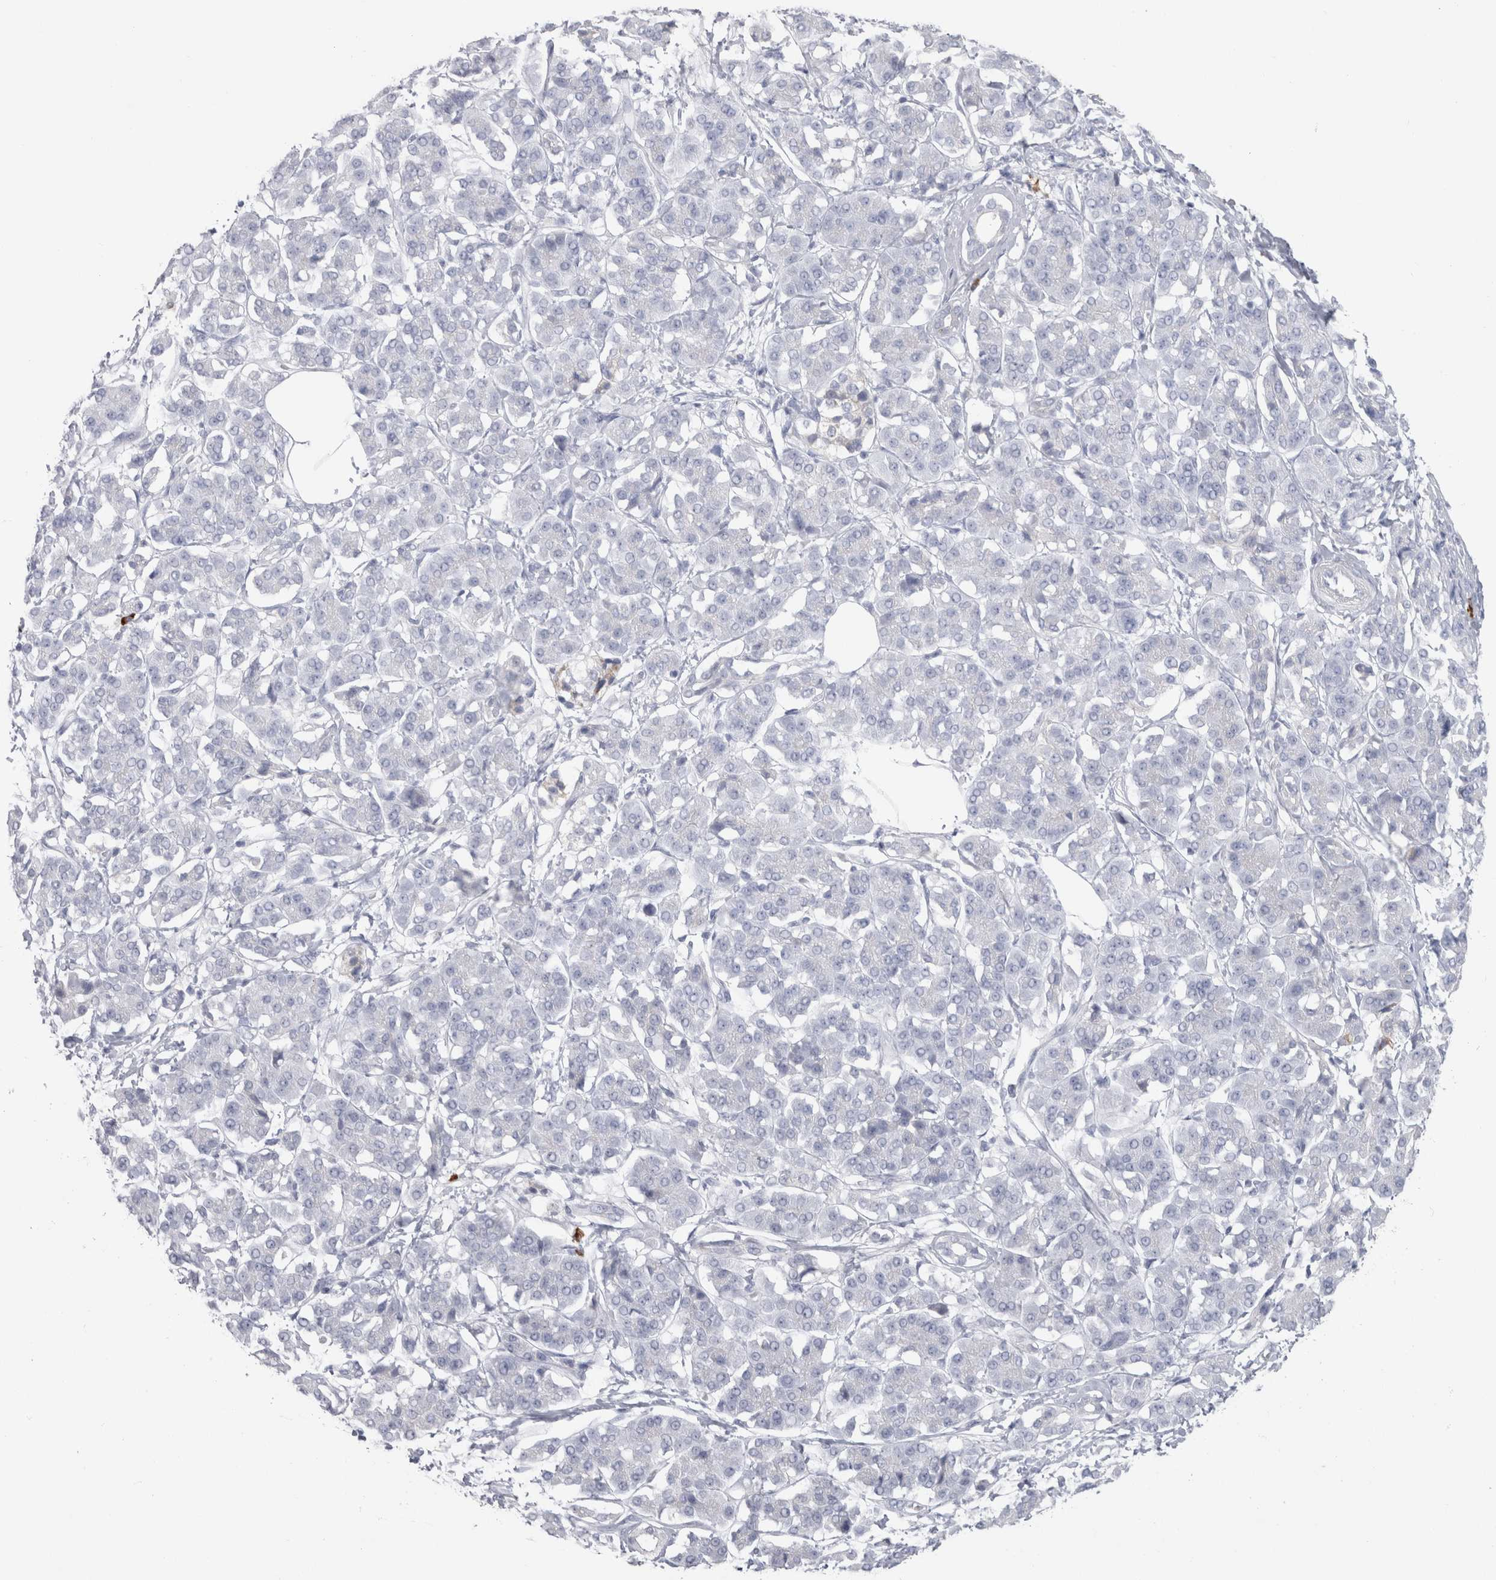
{"staining": {"intensity": "negative", "quantity": "none", "location": "none"}, "tissue": "pancreatic cancer", "cell_type": "Tumor cells", "image_type": "cancer", "snomed": [{"axis": "morphology", "description": "Adenocarcinoma, NOS"}, {"axis": "topography", "description": "Pancreas"}], "caption": "The micrograph exhibits no staining of tumor cells in pancreatic adenocarcinoma. (DAB (3,3'-diaminobenzidine) immunohistochemistry (IHC) with hematoxylin counter stain).", "gene": "CDH17", "patient": {"sex": "female", "age": 56}}